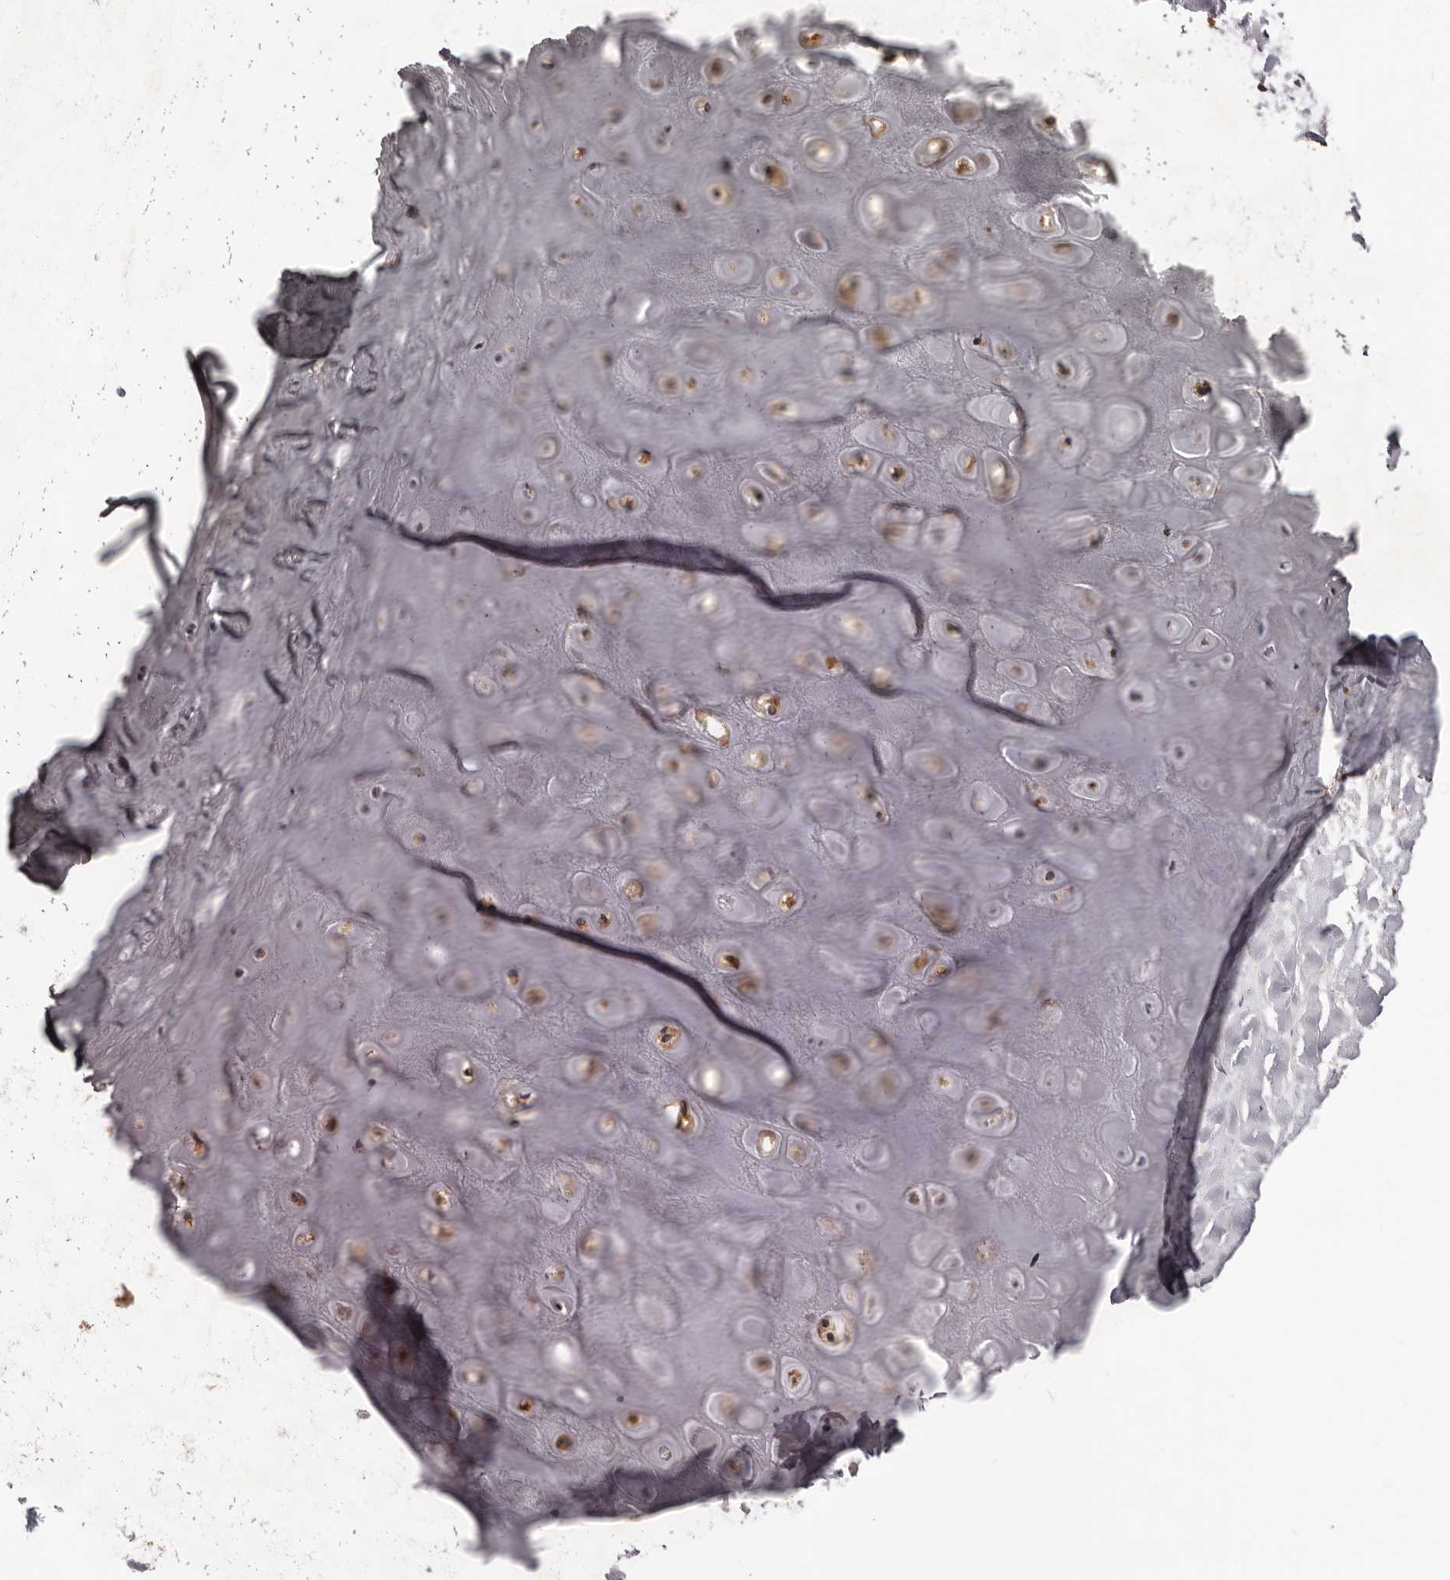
{"staining": {"intensity": "weak", "quantity": ">75%", "location": "cytoplasmic/membranous"}, "tissue": "adipose tissue", "cell_type": "Adipocytes", "image_type": "normal", "snomed": [{"axis": "morphology", "description": "Normal tissue, NOS"}, {"axis": "morphology", "description": "Basal cell carcinoma"}, {"axis": "topography", "description": "Skin"}], "caption": "Weak cytoplasmic/membranous staining is appreciated in about >75% of adipocytes in unremarkable adipose tissue.", "gene": "ADAMTS2", "patient": {"sex": "female", "age": 89}}